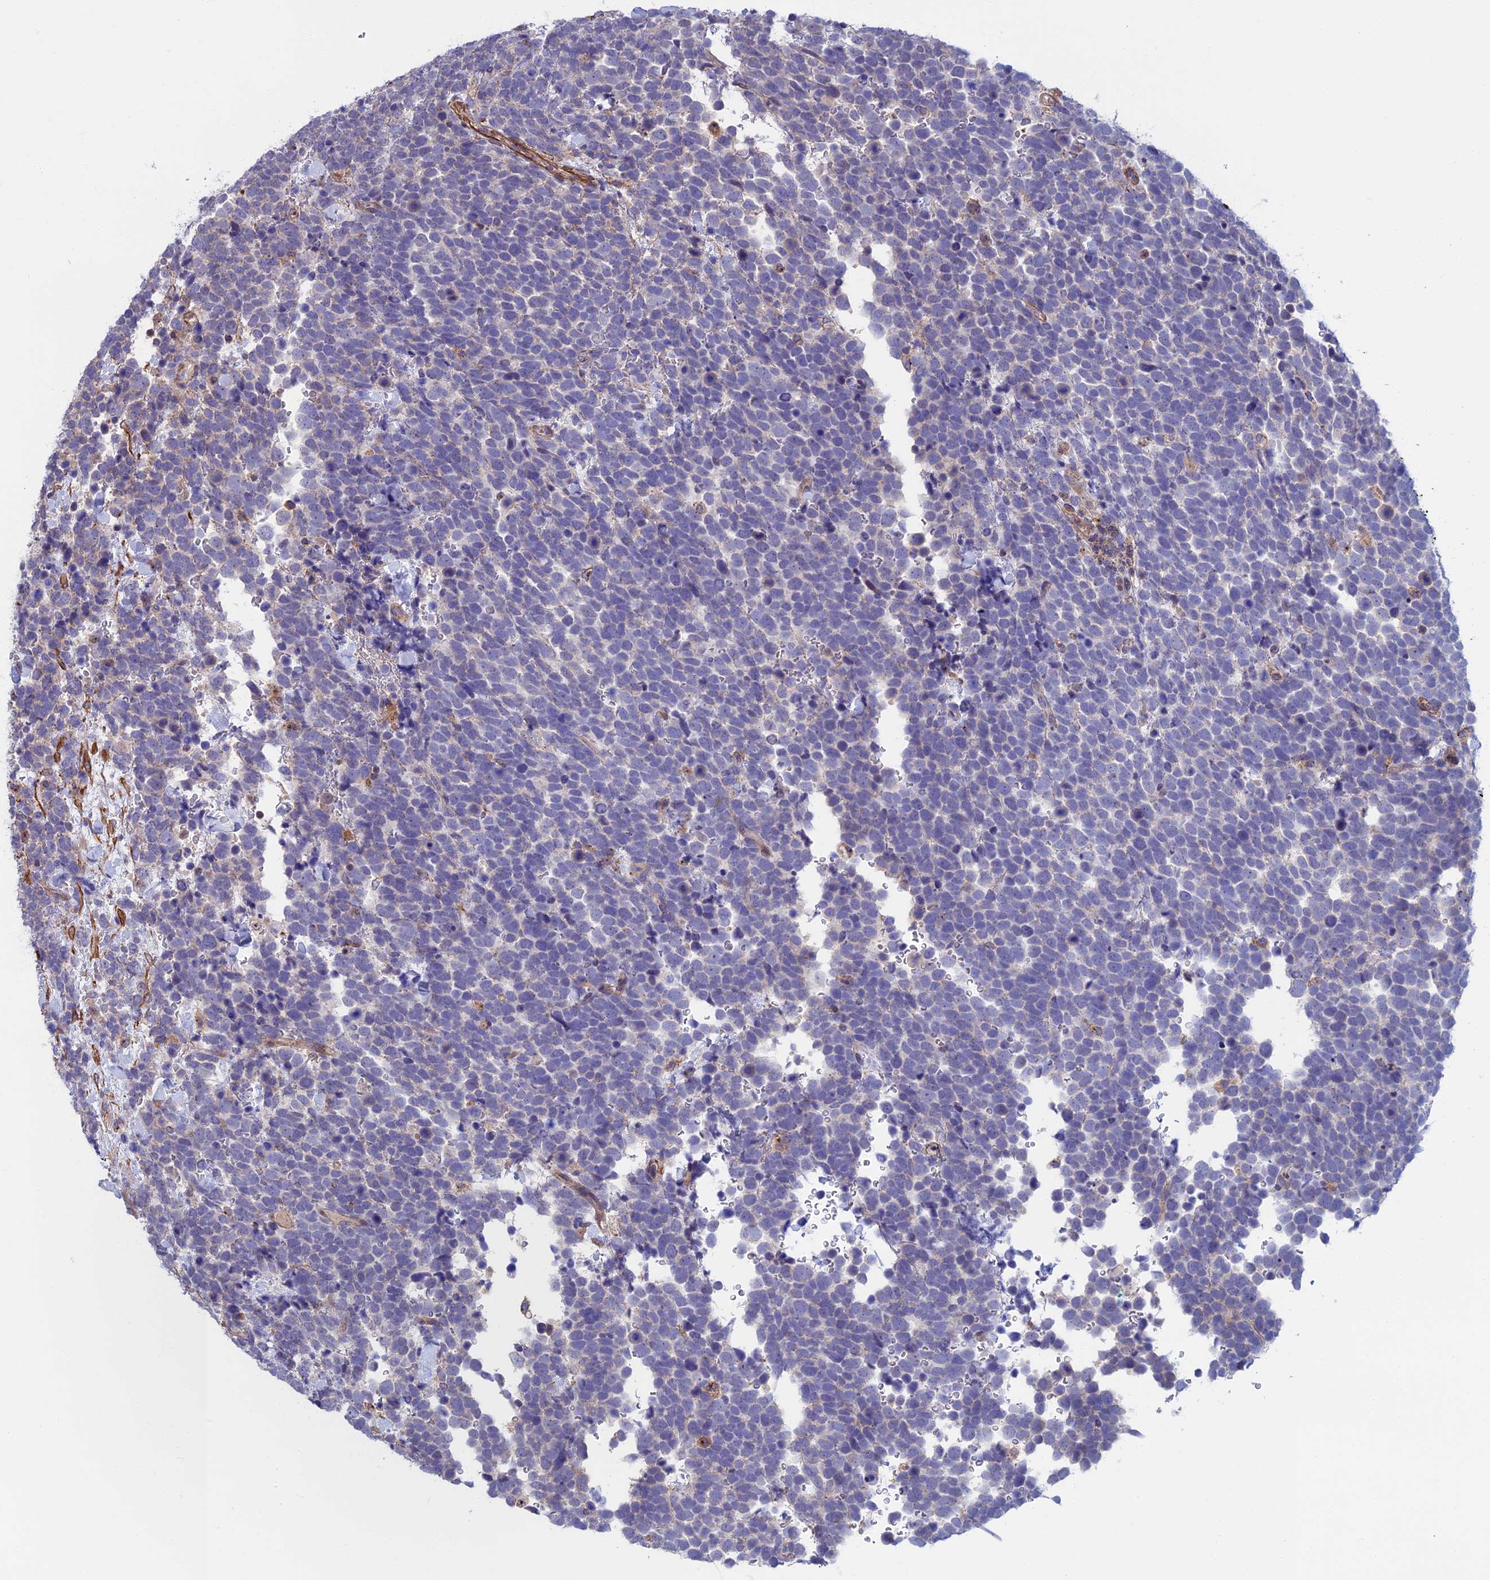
{"staining": {"intensity": "negative", "quantity": "none", "location": "none"}, "tissue": "urothelial cancer", "cell_type": "Tumor cells", "image_type": "cancer", "snomed": [{"axis": "morphology", "description": "Urothelial carcinoma, High grade"}, {"axis": "topography", "description": "Urinary bladder"}], "caption": "Immunohistochemistry histopathology image of neoplastic tissue: human urothelial cancer stained with DAB reveals no significant protein staining in tumor cells.", "gene": "LYPD5", "patient": {"sex": "female", "age": 82}}